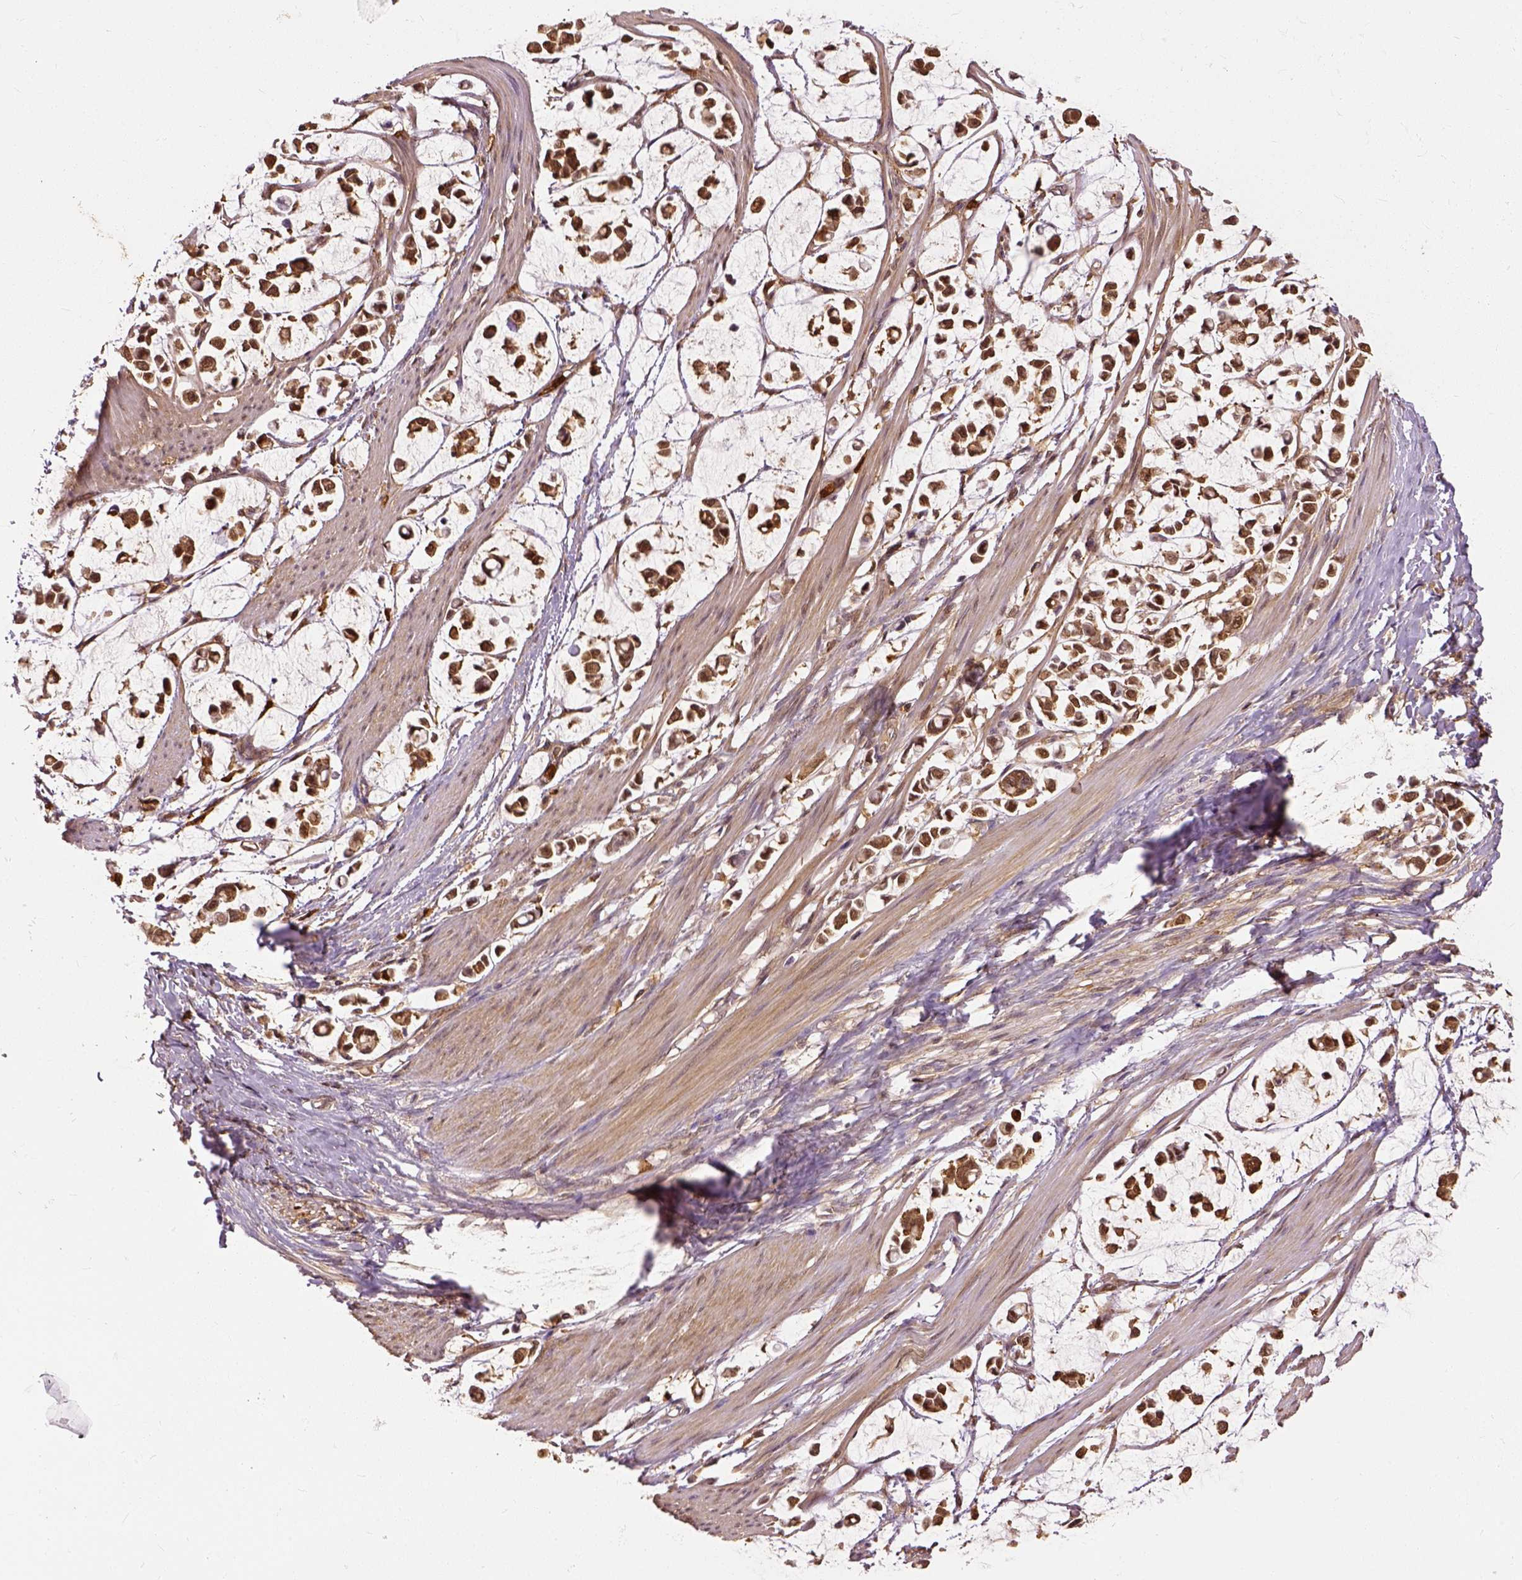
{"staining": {"intensity": "strong", "quantity": ">75%", "location": "cytoplasmic/membranous"}, "tissue": "stomach cancer", "cell_type": "Tumor cells", "image_type": "cancer", "snomed": [{"axis": "morphology", "description": "Adenocarcinoma, NOS"}, {"axis": "topography", "description": "Stomach"}], "caption": "Immunohistochemical staining of human stomach cancer (adenocarcinoma) demonstrates high levels of strong cytoplasmic/membranous protein positivity in approximately >75% of tumor cells. The protein is stained brown, and the nuclei are stained in blue (DAB IHC with brightfield microscopy, high magnification).", "gene": "GPI", "patient": {"sex": "male", "age": 82}}